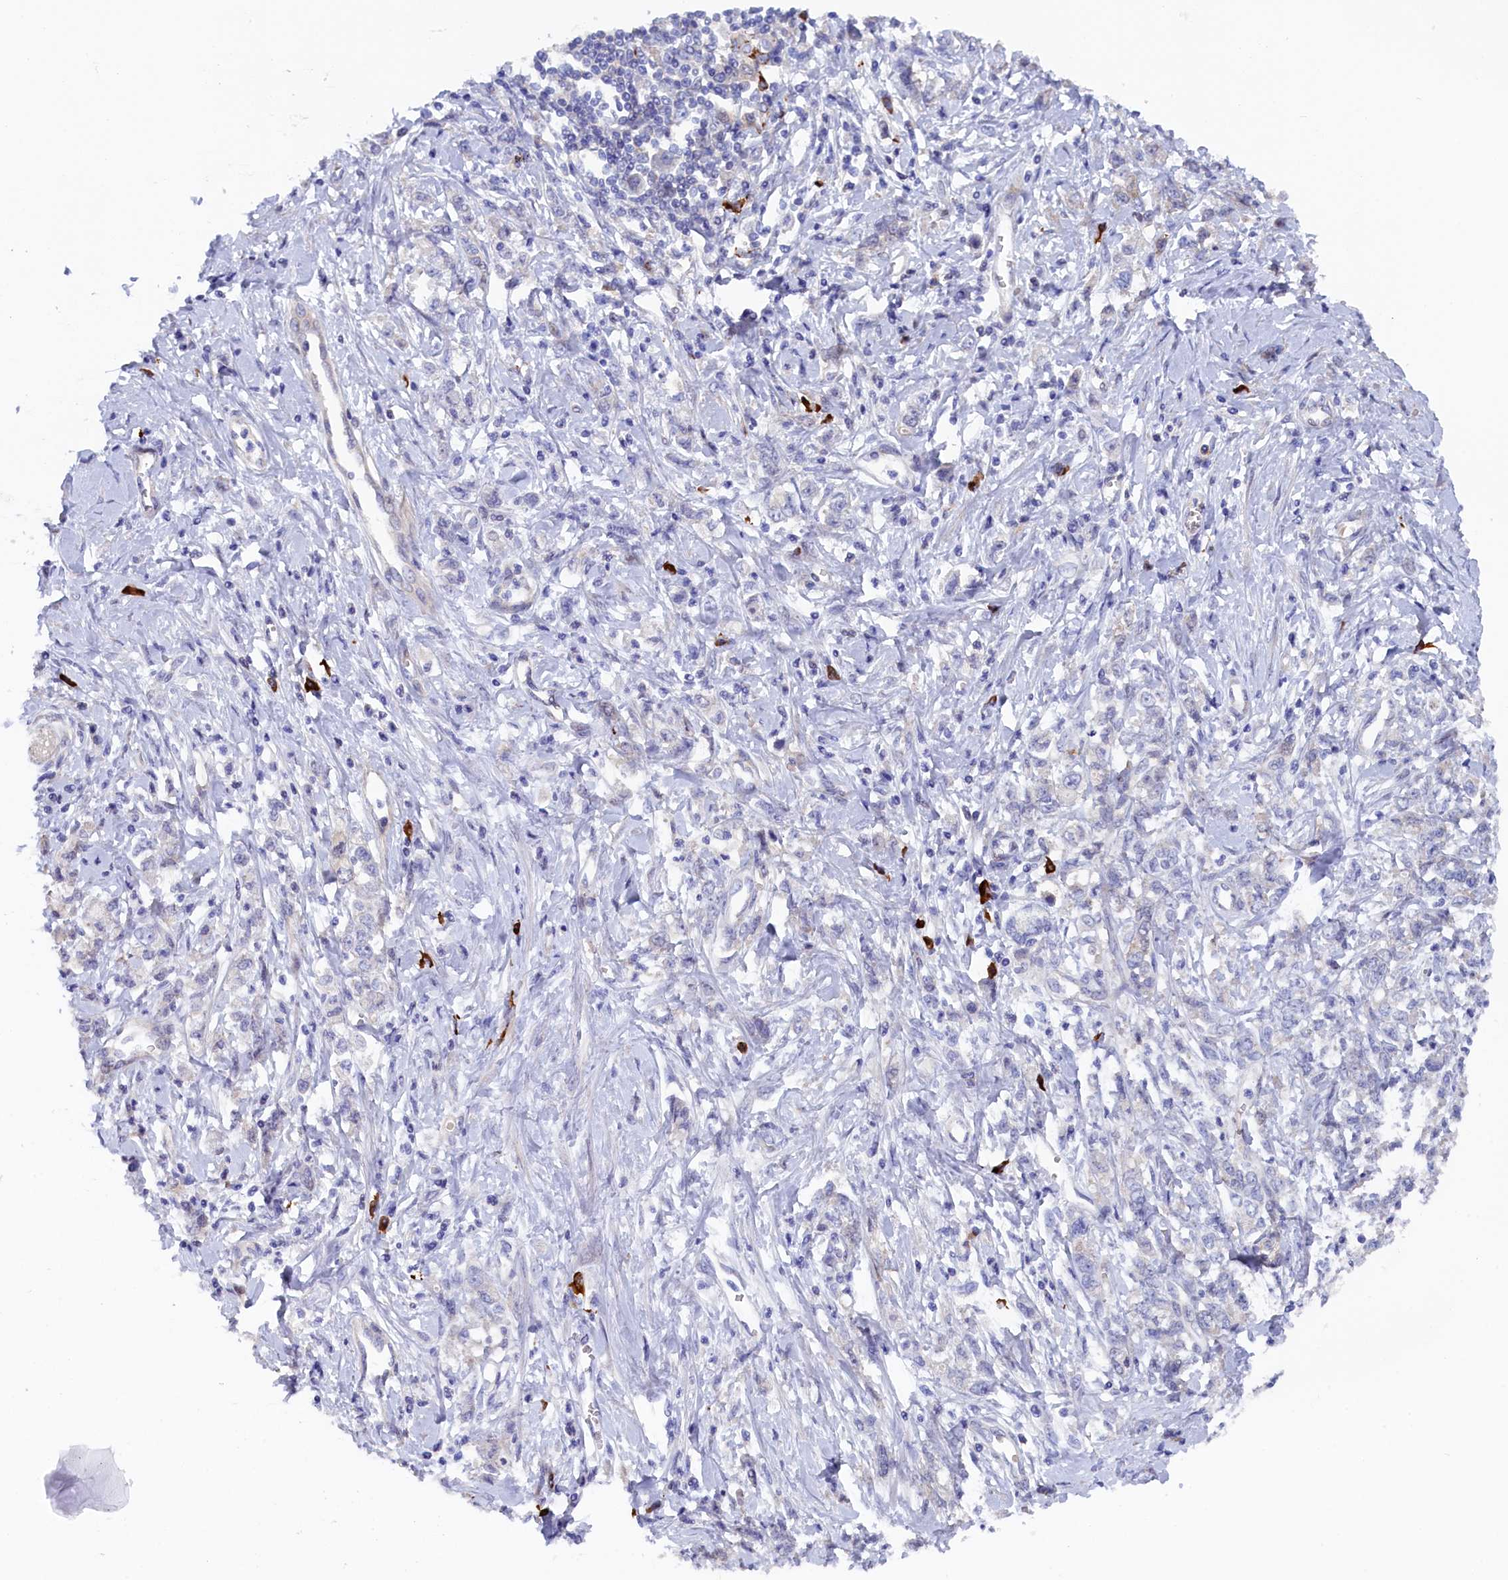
{"staining": {"intensity": "negative", "quantity": "none", "location": "none"}, "tissue": "stomach cancer", "cell_type": "Tumor cells", "image_type": "cancer", "snomed": [{"axis": "morphology", "description": "Adenocarcinoma, NOS"}, {"axis": "topography", "description": "Stomach"}], "caption": "Tumor cells are negative for brown protein staining in stomach cancer (adenocarcinoma). (DAB immunohistochemistry with hematoxylin counter stain).", "gene": "JPT2", "patient": {"sex": "female", "age": 76}}